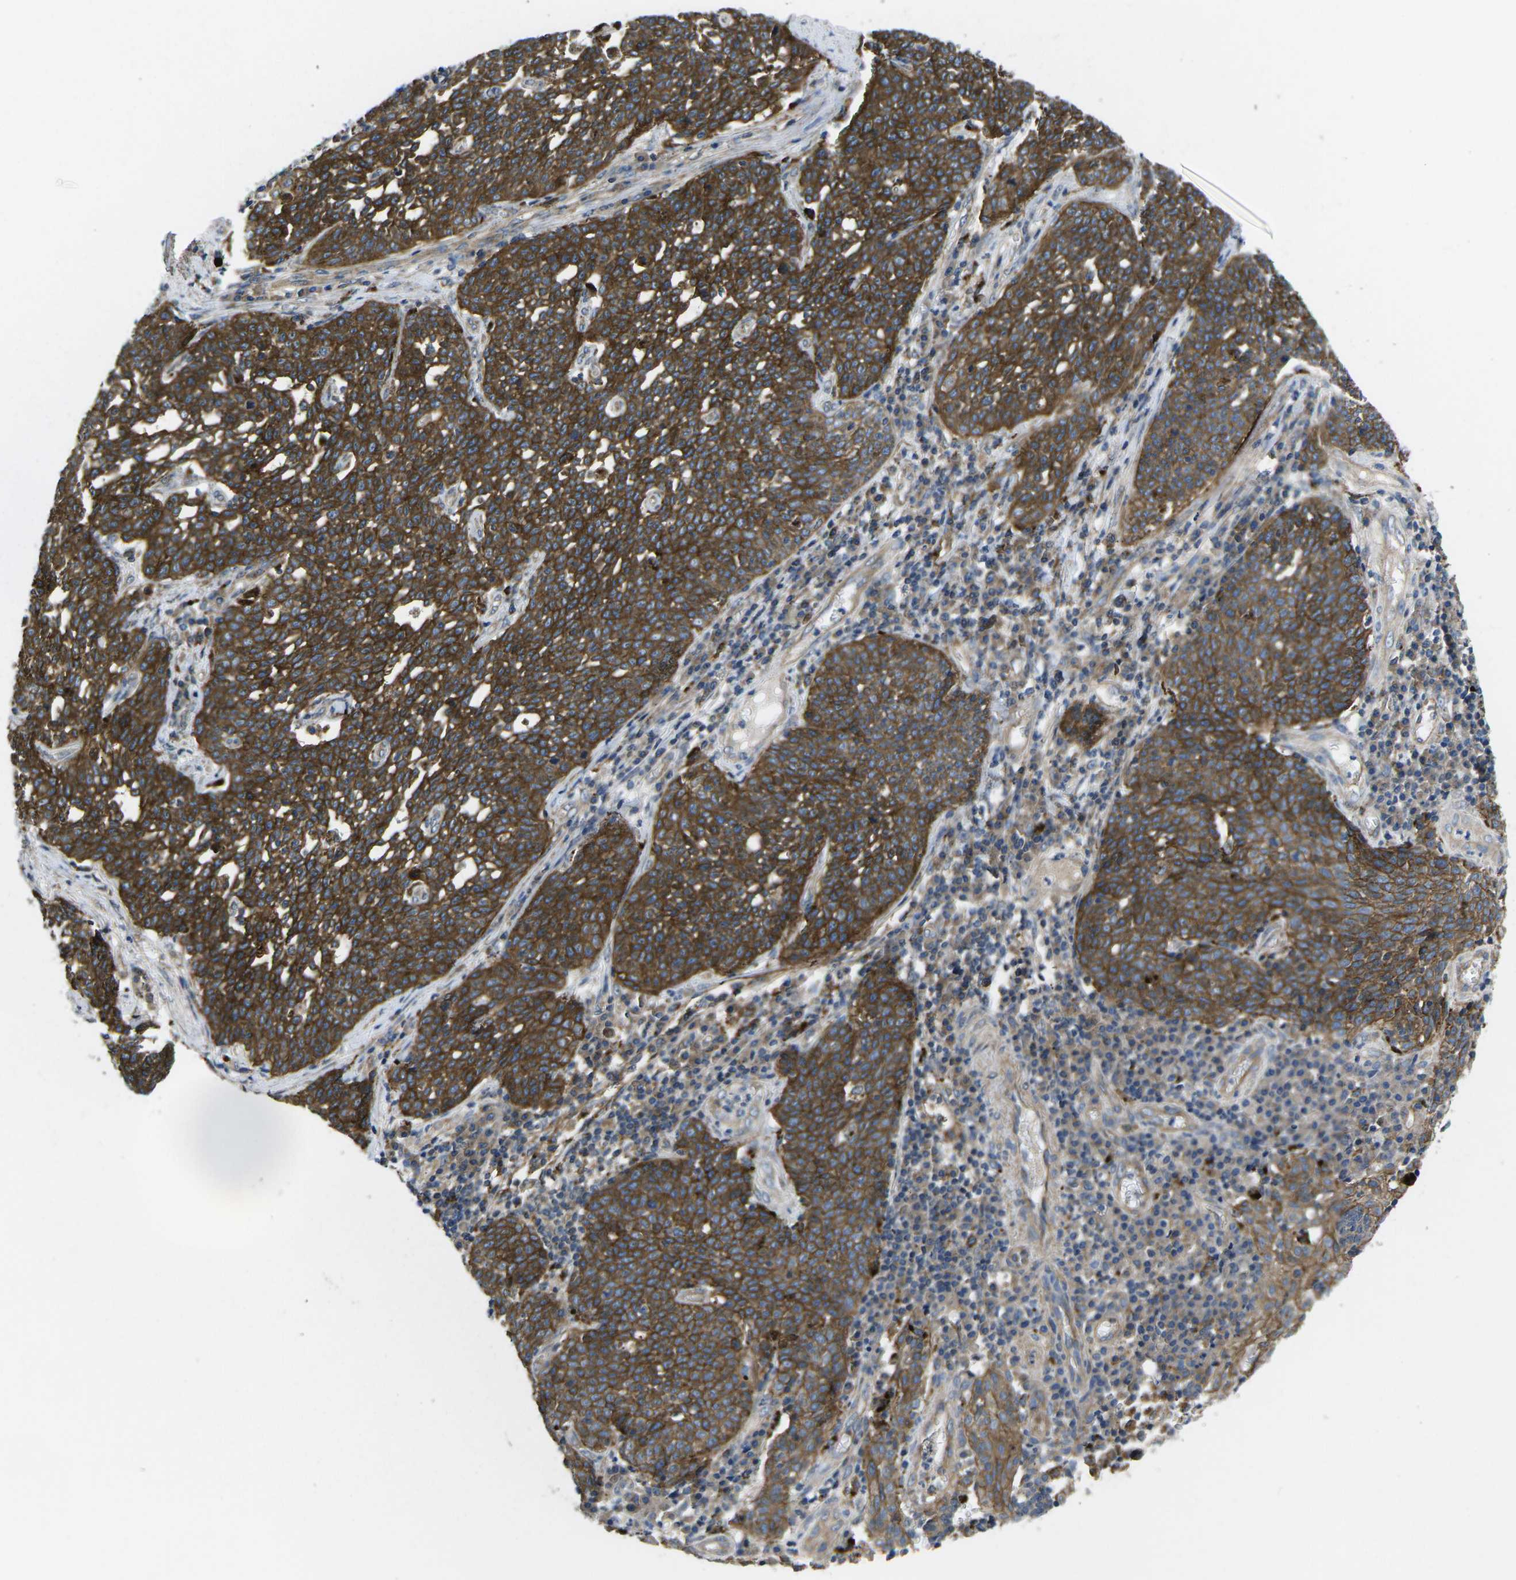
{"staining": {"intensity": "strong", "quantity": ">75%", "location": "cytoplasmic/membranous"}, "tissue": "cervical cancer", "cell_type": "Tumor cells", "image_type": "cancer", "snomed": [{"axis": "morphology", "description": "Squamous cell carcinoma, NOS"}, {"axis": "topography", "description": "Cervix"}], "caption": "Human cervical cancer (squamous cell carcinoma) stained with a protein marker exhibits strong staining in tumor cells.", "gene": "DLG1", "patient": {"sex": "female", "age": 34}}